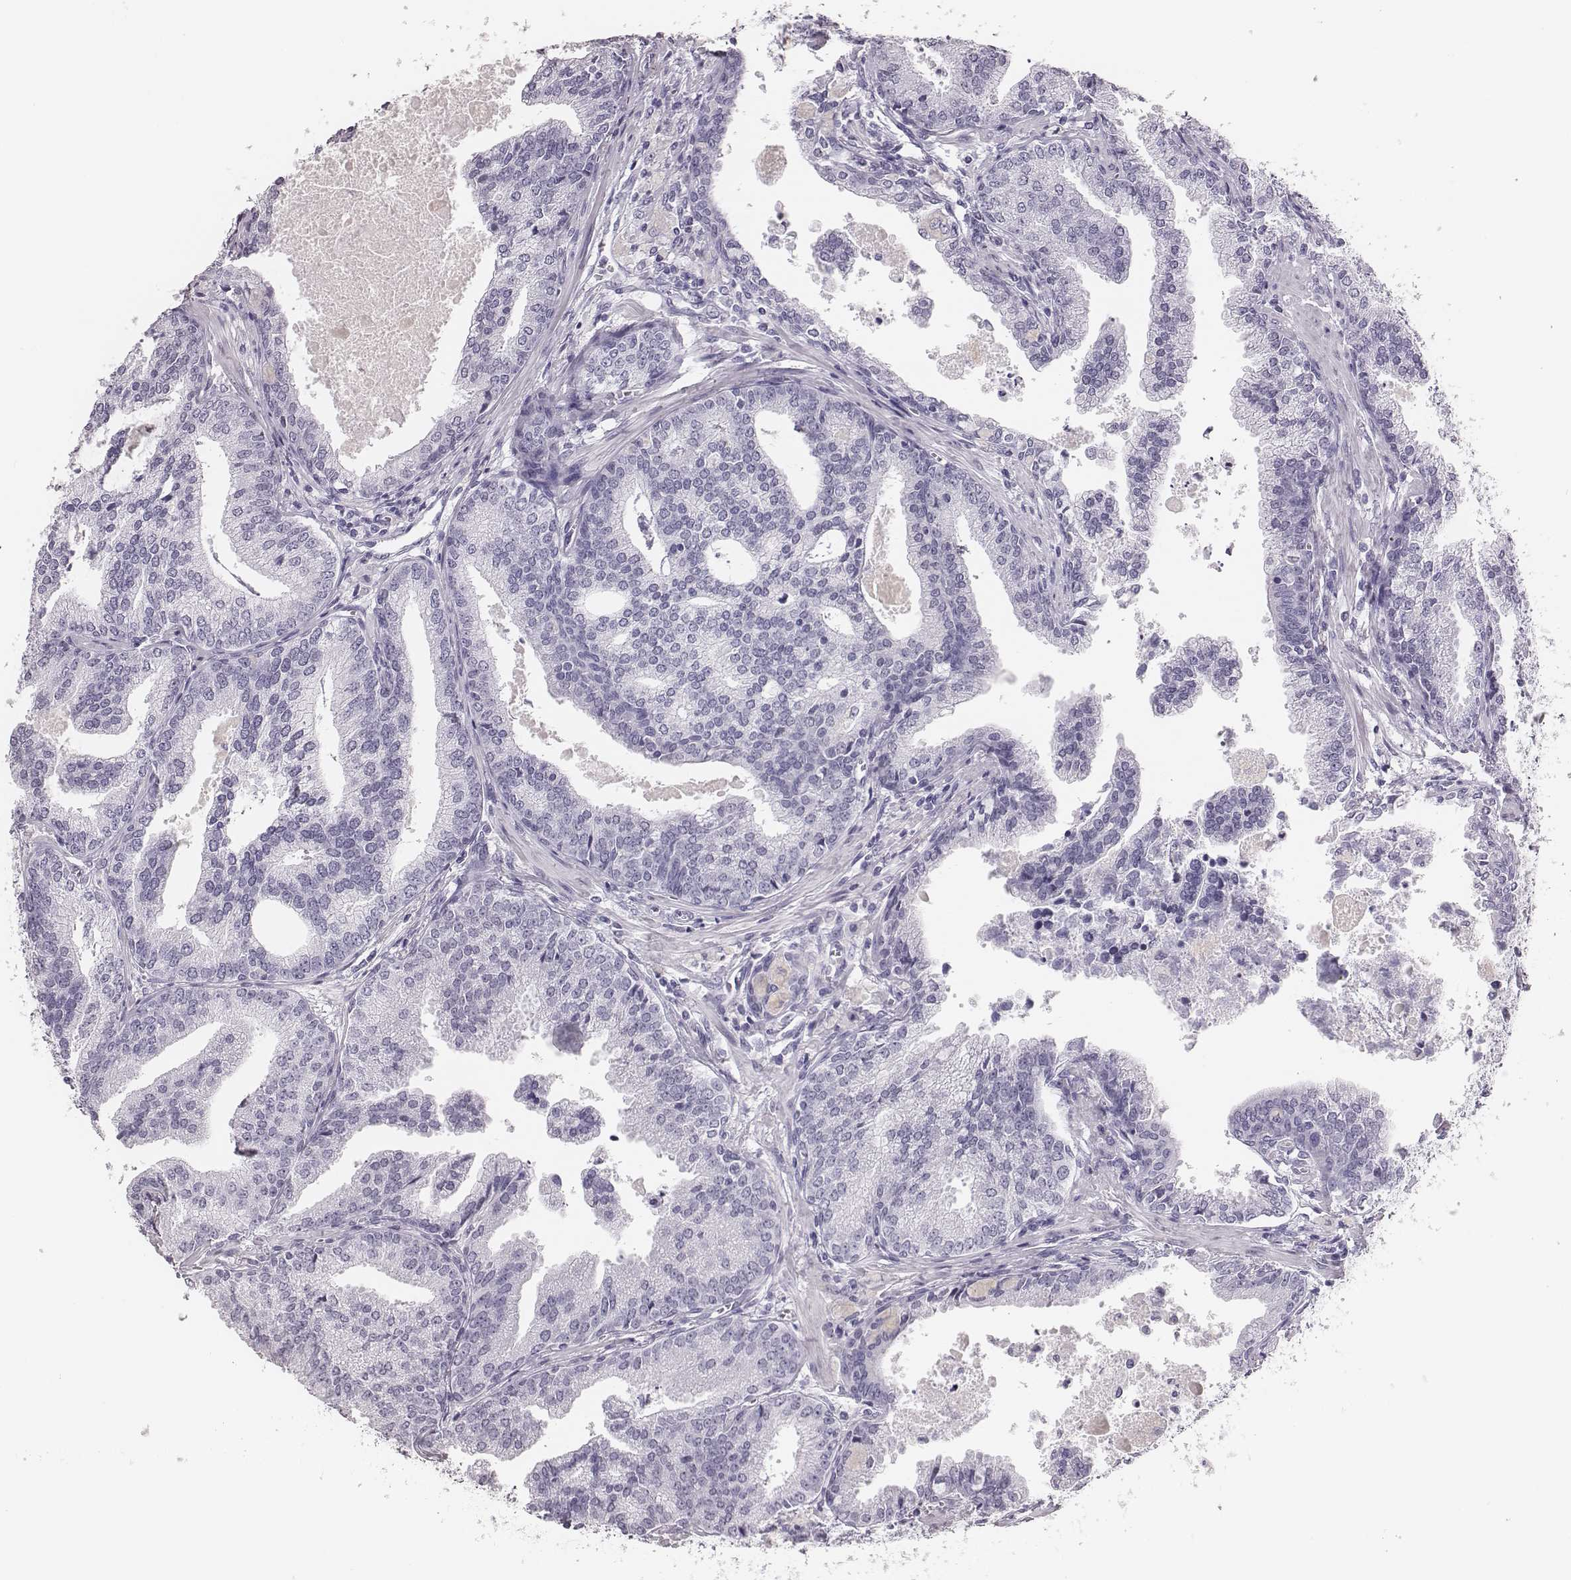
{"staining": {"intensity": "negative", "quantity": "none", "location": "none"}, "tissue": "prostate cancer", "cell_type": "Tumor cells", "image_type": "cancer", "snomed": [{"axis": "morphology", "description": "Adenocarcinoma, NOS"}, {"axis": "topography", "description": "Prostate"}], "caption": "Tumor cells are negative for brown protein staining in prostate adenocarcinoma. (Brightfield microscopy of DAB immunohistochemistry at high magnification).", "gene": "H1-6", "patient": {"sex": "male", "age": 64}}